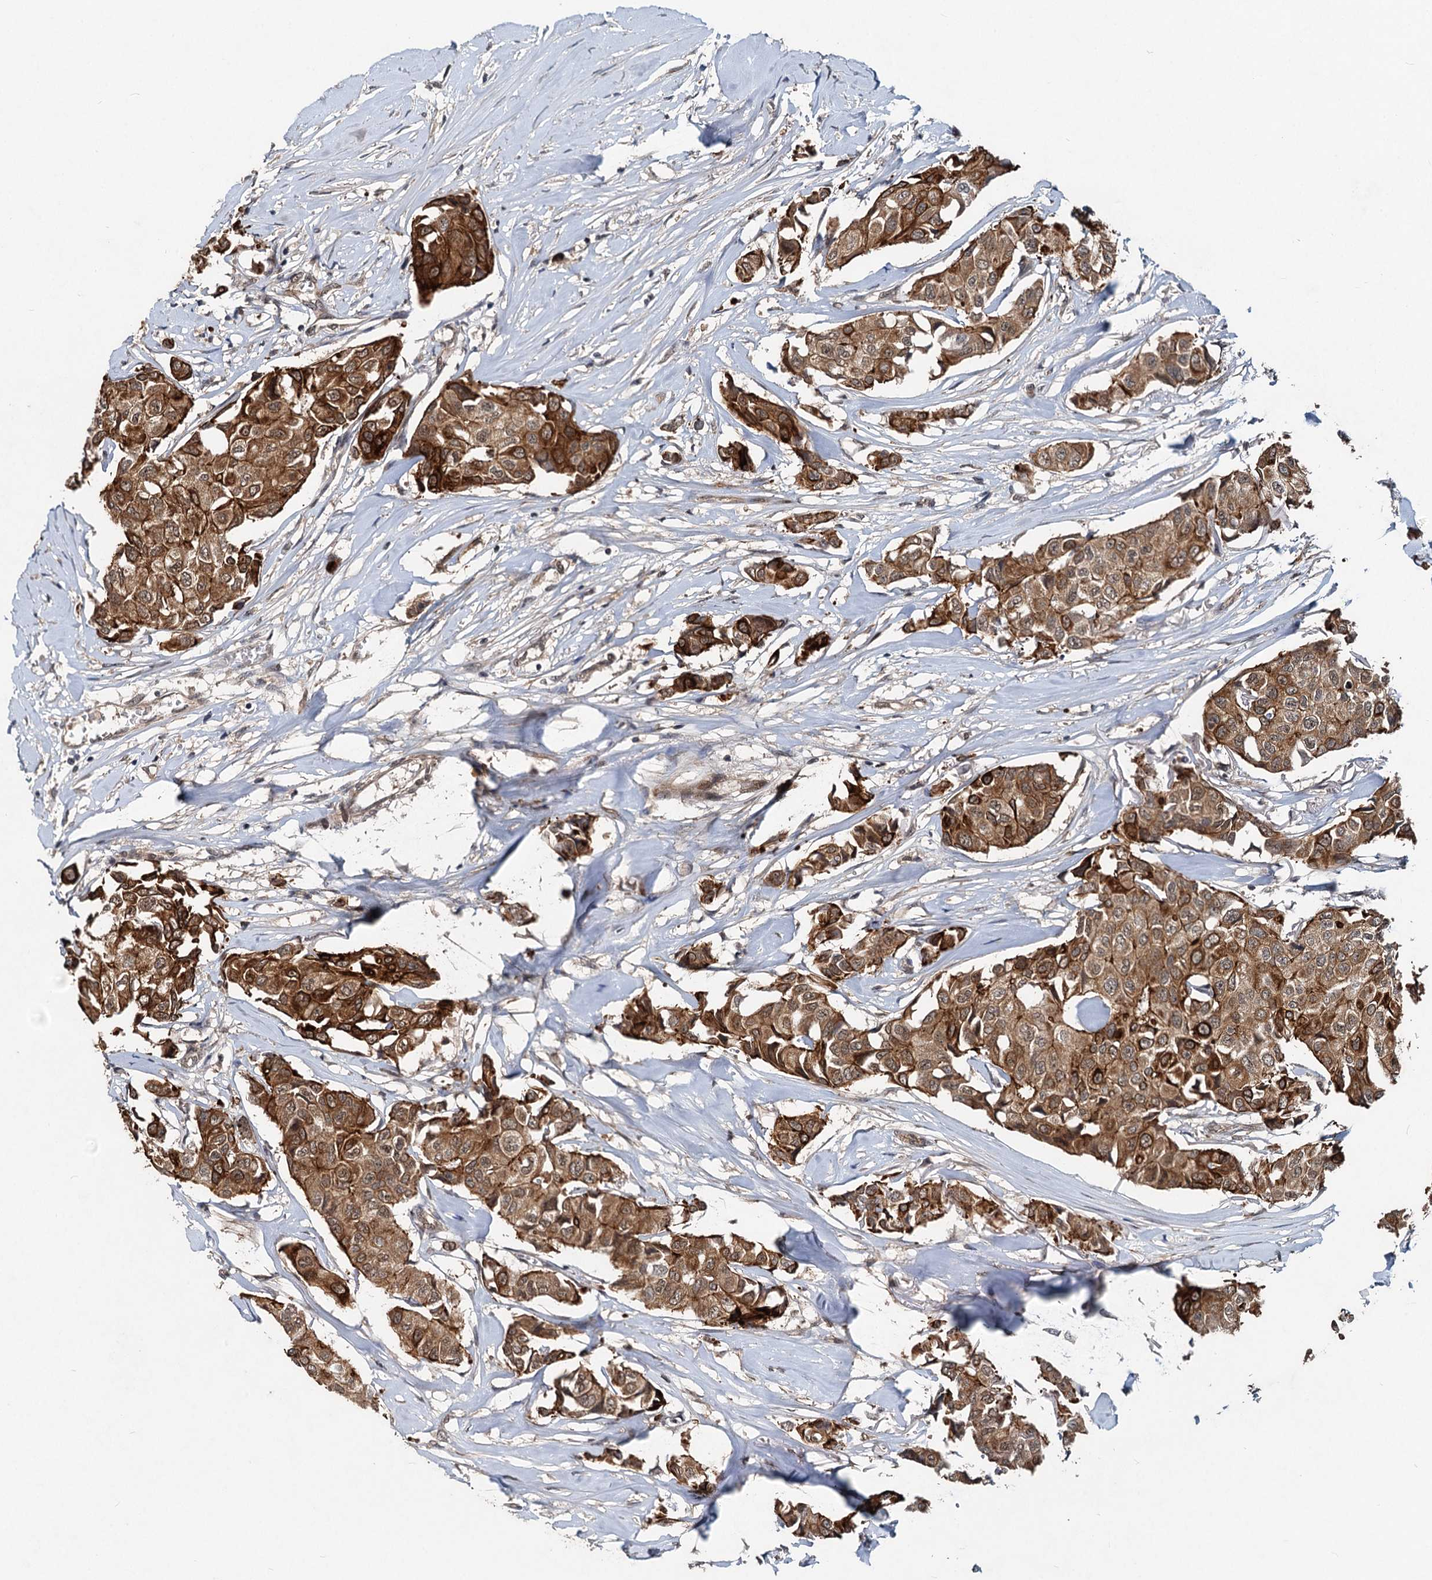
{"staining": {"intensity": "strong", "quantity": ">75%", "location": "cytoplasmic/membranous"}, "tissue": "breast cancer", "cell_type": "Tumor cells", "image_type": "cancer", "snomed": [{"axis": "morphology", "description": "Duct carcinoma"}, {"axis": "topography", "description": "Breast"}], "caption": "Approximately >75% of tumor cells in human breast cancer (infiltrating ductal carcinoma) reveal strong cytoplasmic/membranous protein expression as visualized by brown immunohistochemical staining.", "gene": "RITA1", "patient": {"sex": "female", "age": 80}}